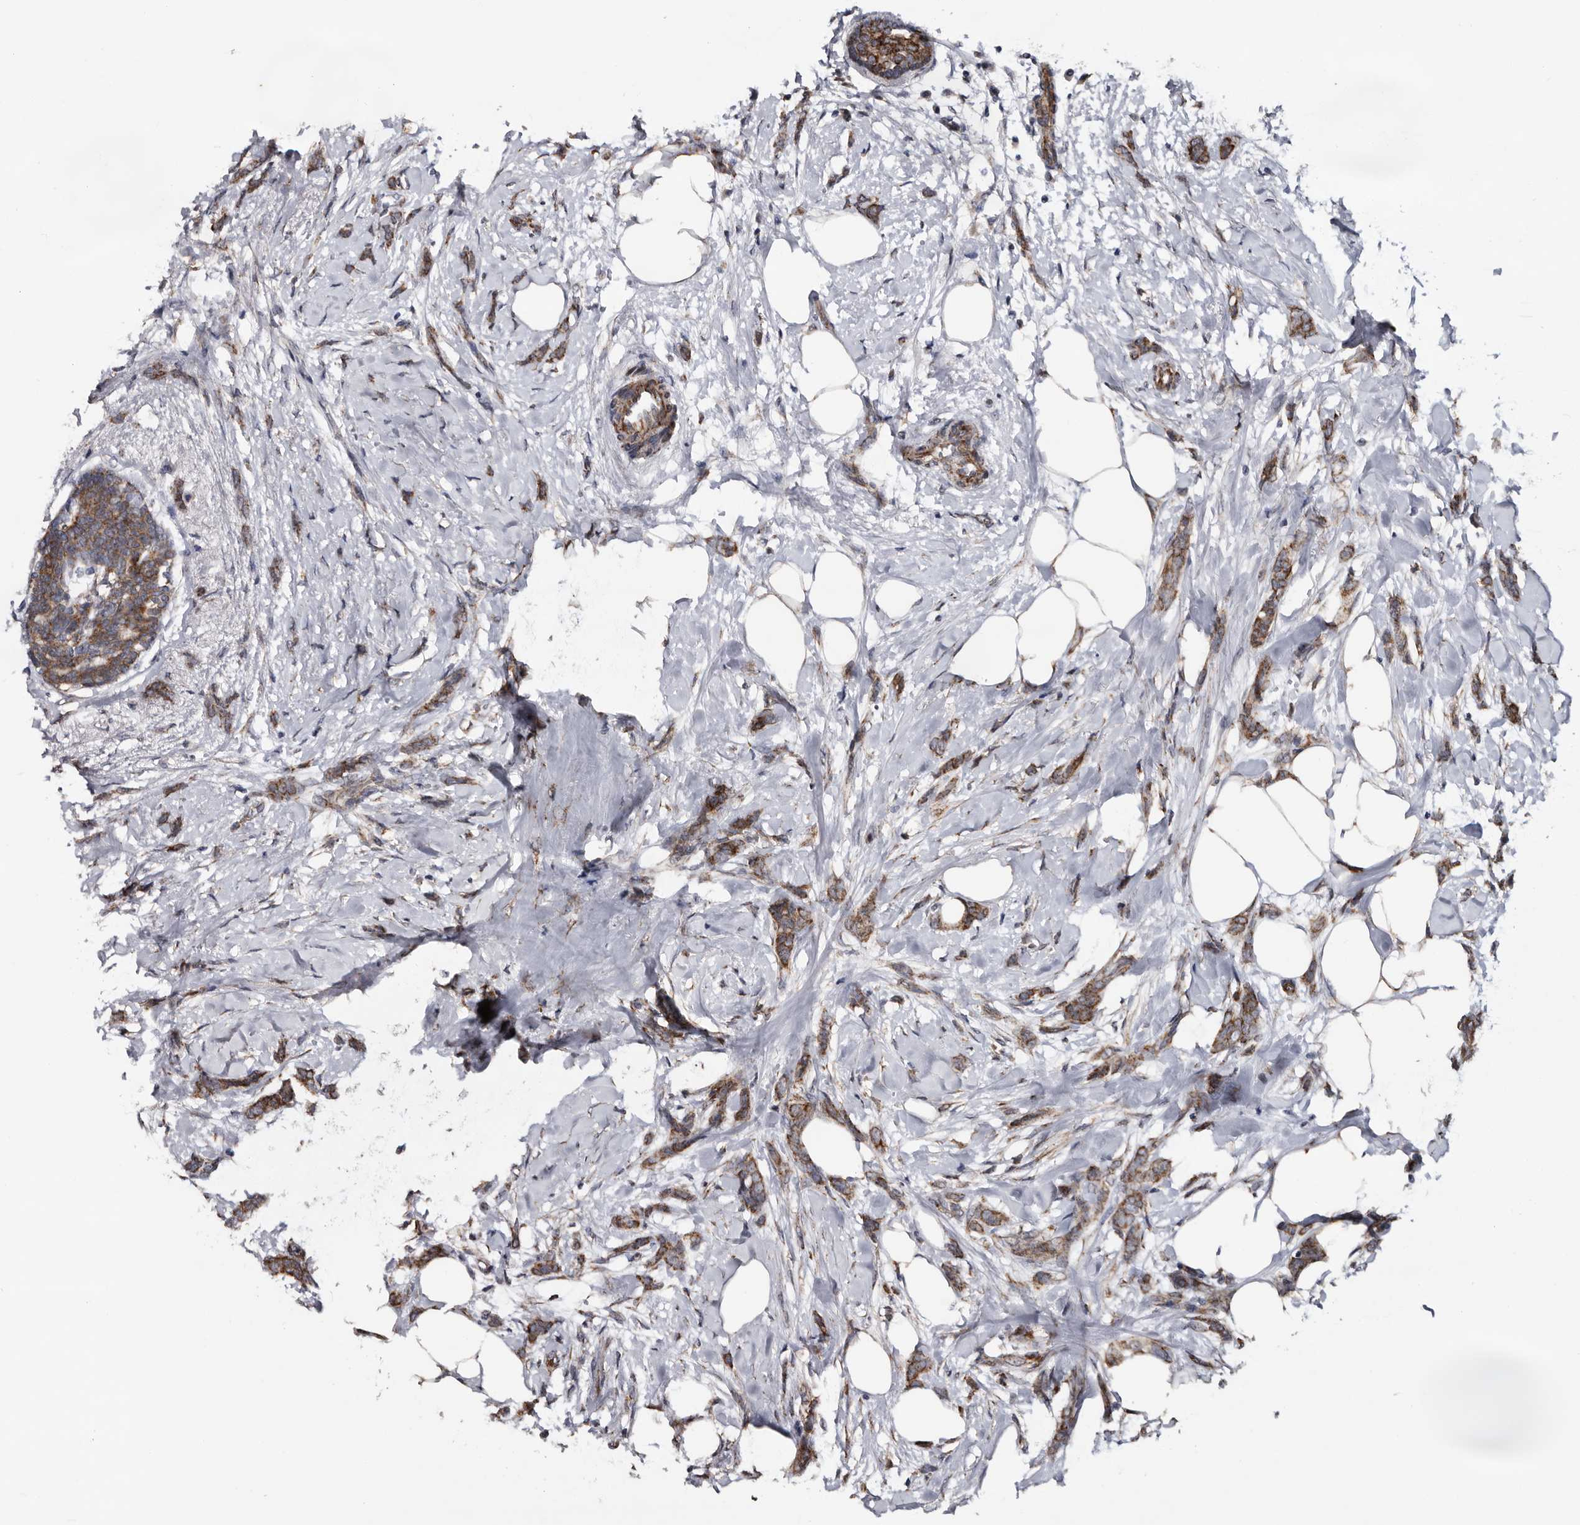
{"staining": {"intensity": "moderate", "quantity": ">75%", "location": "cytoplasmic/membranous"}, "tissue": "breast cancer", "cell_type": "Tumor cells", "image_type": "cancer", "snomed": [{"axis": "morphology", "description": "Lobular carcinoma, in situ"}, {"axis": "morphology", "description": "Lobular carcinoma"}, {"axis": "topography", "description": "Breast"}], "caption": "IHC image of neoplastic tissue: lobular carcinoma (breast) stained using immunohistochemistry reveals medium levels of moderate protein expression localized specifically in the cytoplasmic/membranous of tumor cells, appearing as a cytoplasmic/membranous brown color.", "gene": "ARMCX2", "patient": {"sex": "female", "age": 41}}